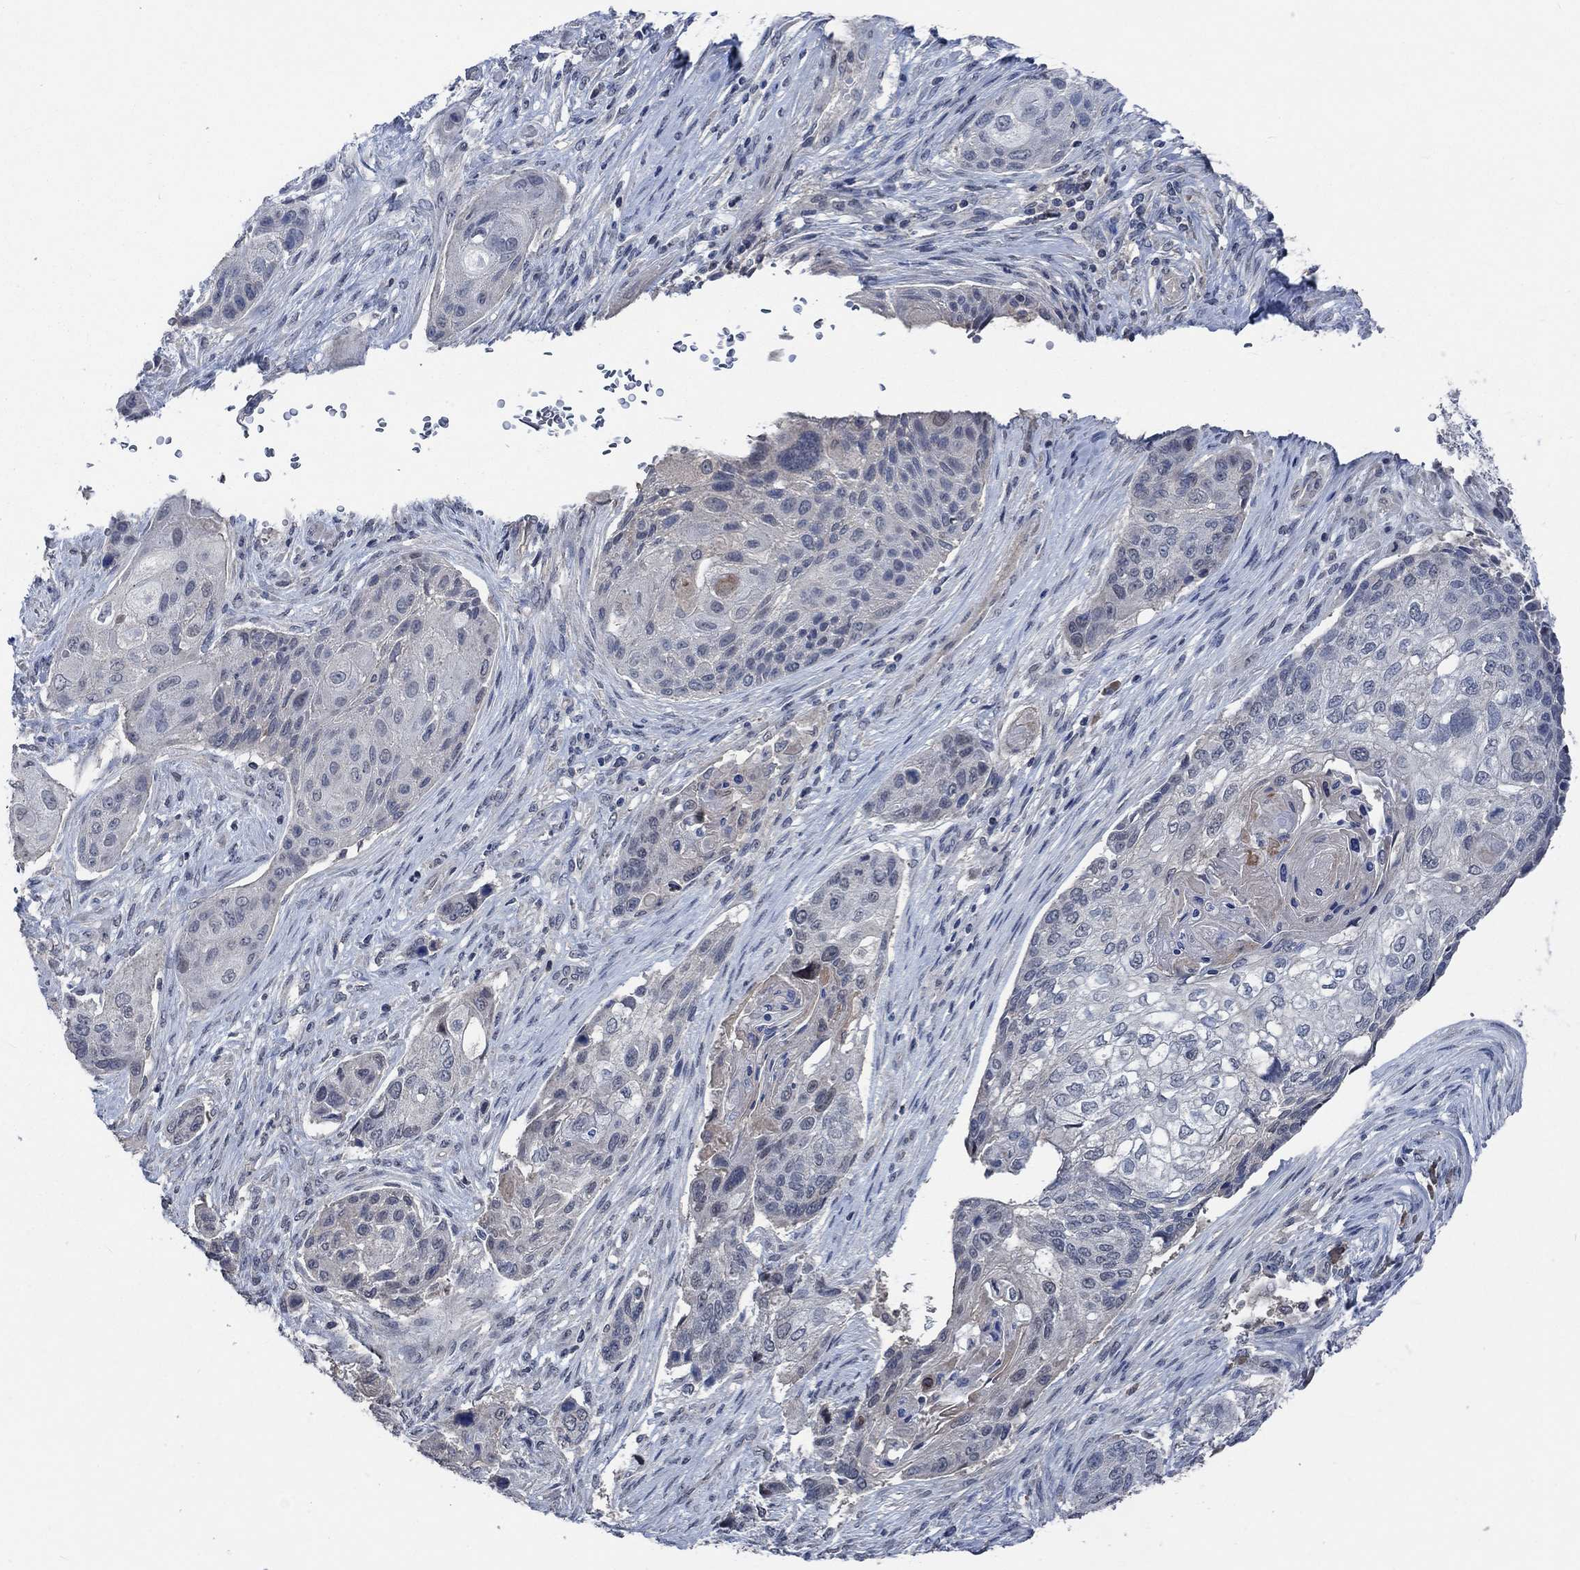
{"staining": {"intensity": "negative", "quantity": "none", "location": "none"}, "tissue": "lung cancer", "cell_type": "Tumor cells", "image_type": "cancer", "snomed": [{"axis": "morphology", "description": "Normal tissue, NOS"}, {"axis": "morphology", "description": "Squamous cell carcinoma, NOS"}, {"axis": "topography", "description": "Bronchus"}, {"axis": "topography", "description": "Lung"}], "caption": "IHC image of neoplastic tissue: human lung squamous cell carcinoma stained with DAB (3,3'-diaminobenzidine) reveals no significant protein positivity in tumor cells.", "gene": "OBSCN", "patient": {"sex": "male", "age": 69}}